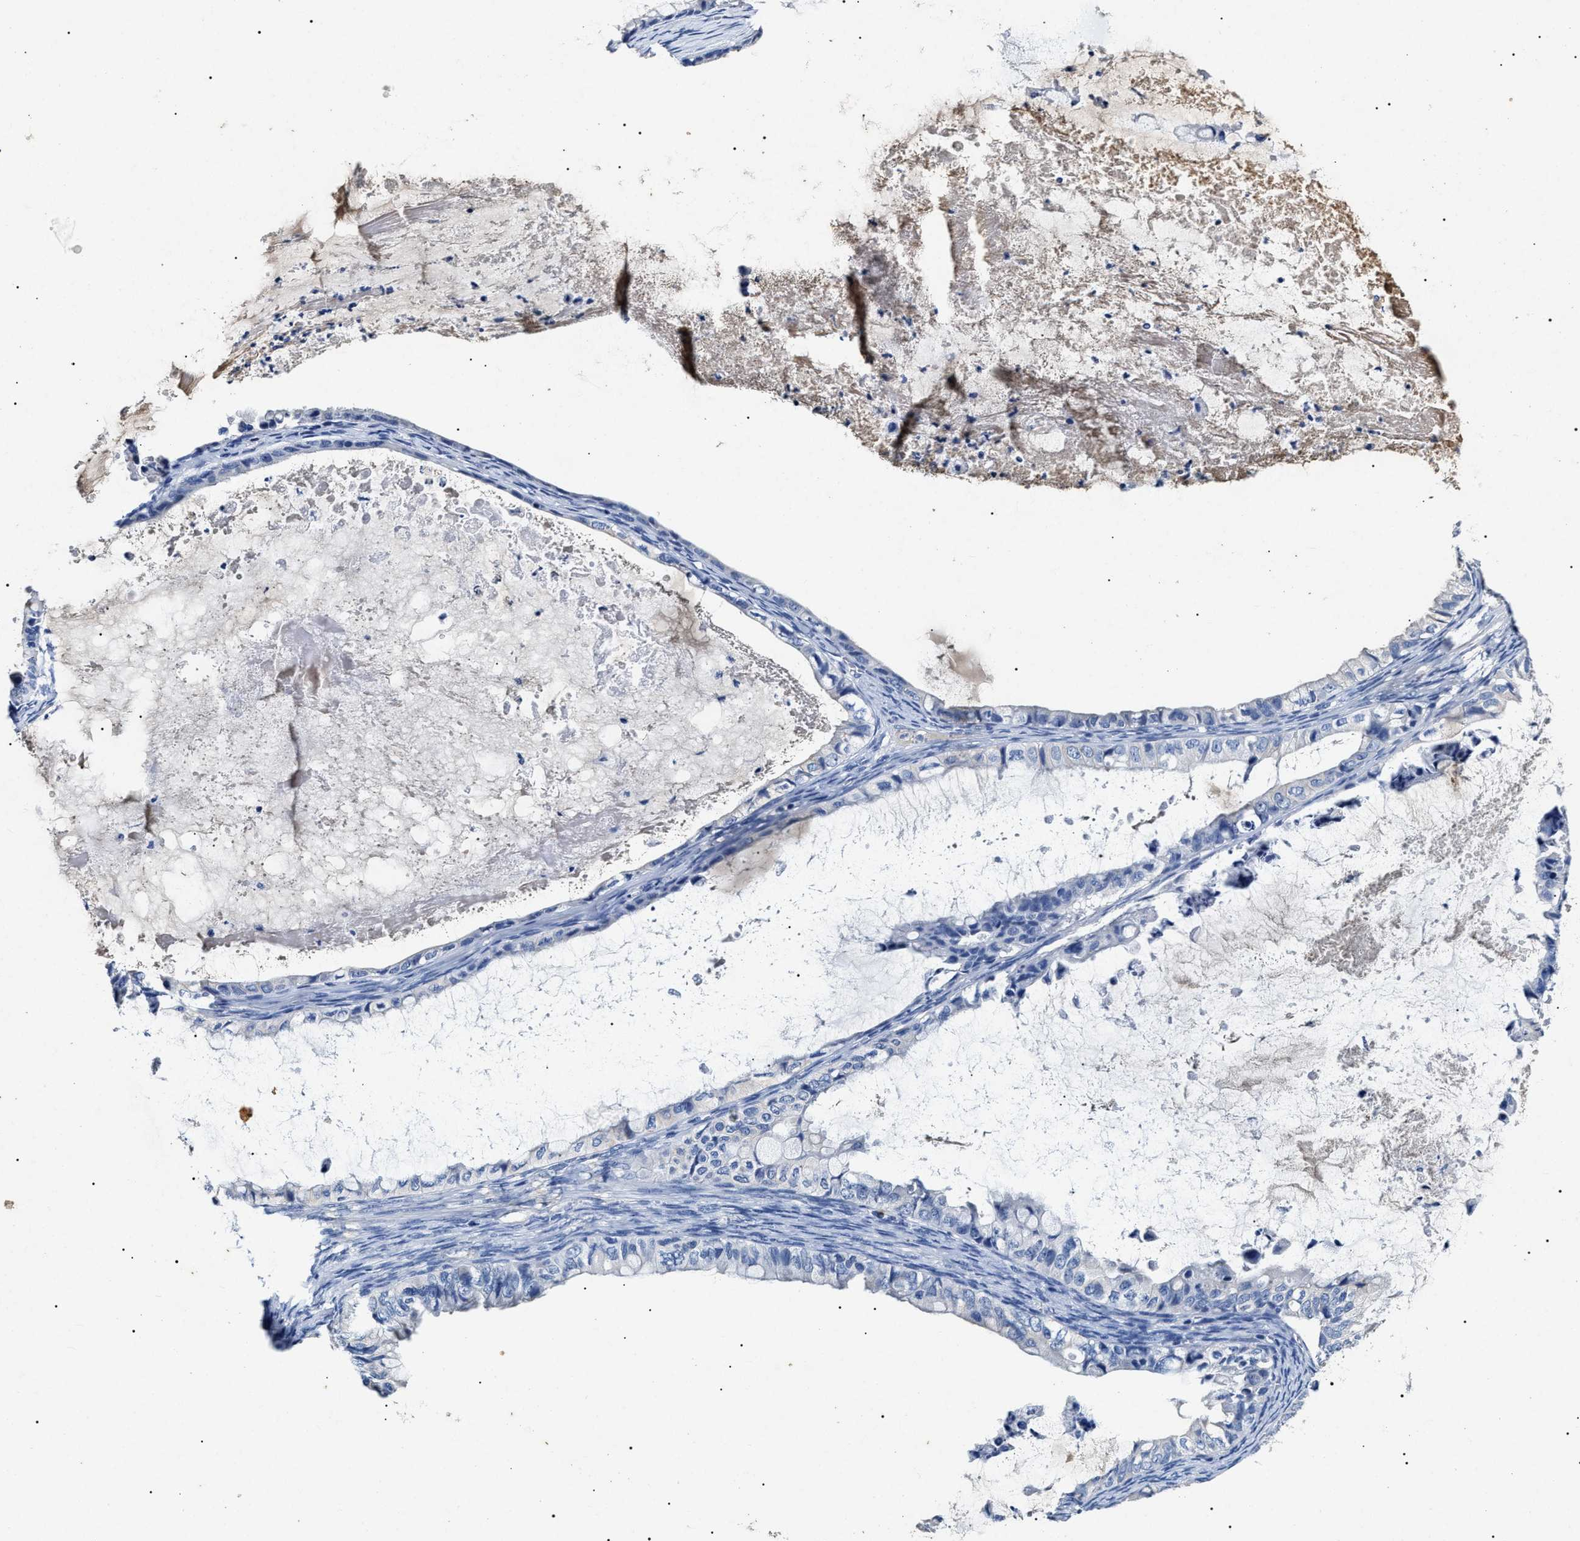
{"staining": {"intensity": "negative", "quantity": "none", "location": "none"}, "tissue": "ovarian cancer", "cell_type": "Tumor cells", "image_type": "cancer", "snomed": [{"axis": "morphology", "description": "Cystadenocarcinoma, mucinous, NOS"}, {"axis": "topography", "description": "Ovary"}], "caption": "Histopathology image shows no protein positivity in tumor cells of ovarian cancer (mucinous cystadenocarcinoma) tissue.", "gene": "LRRC8E", "patient": {"sex": "female", "age": 80}}